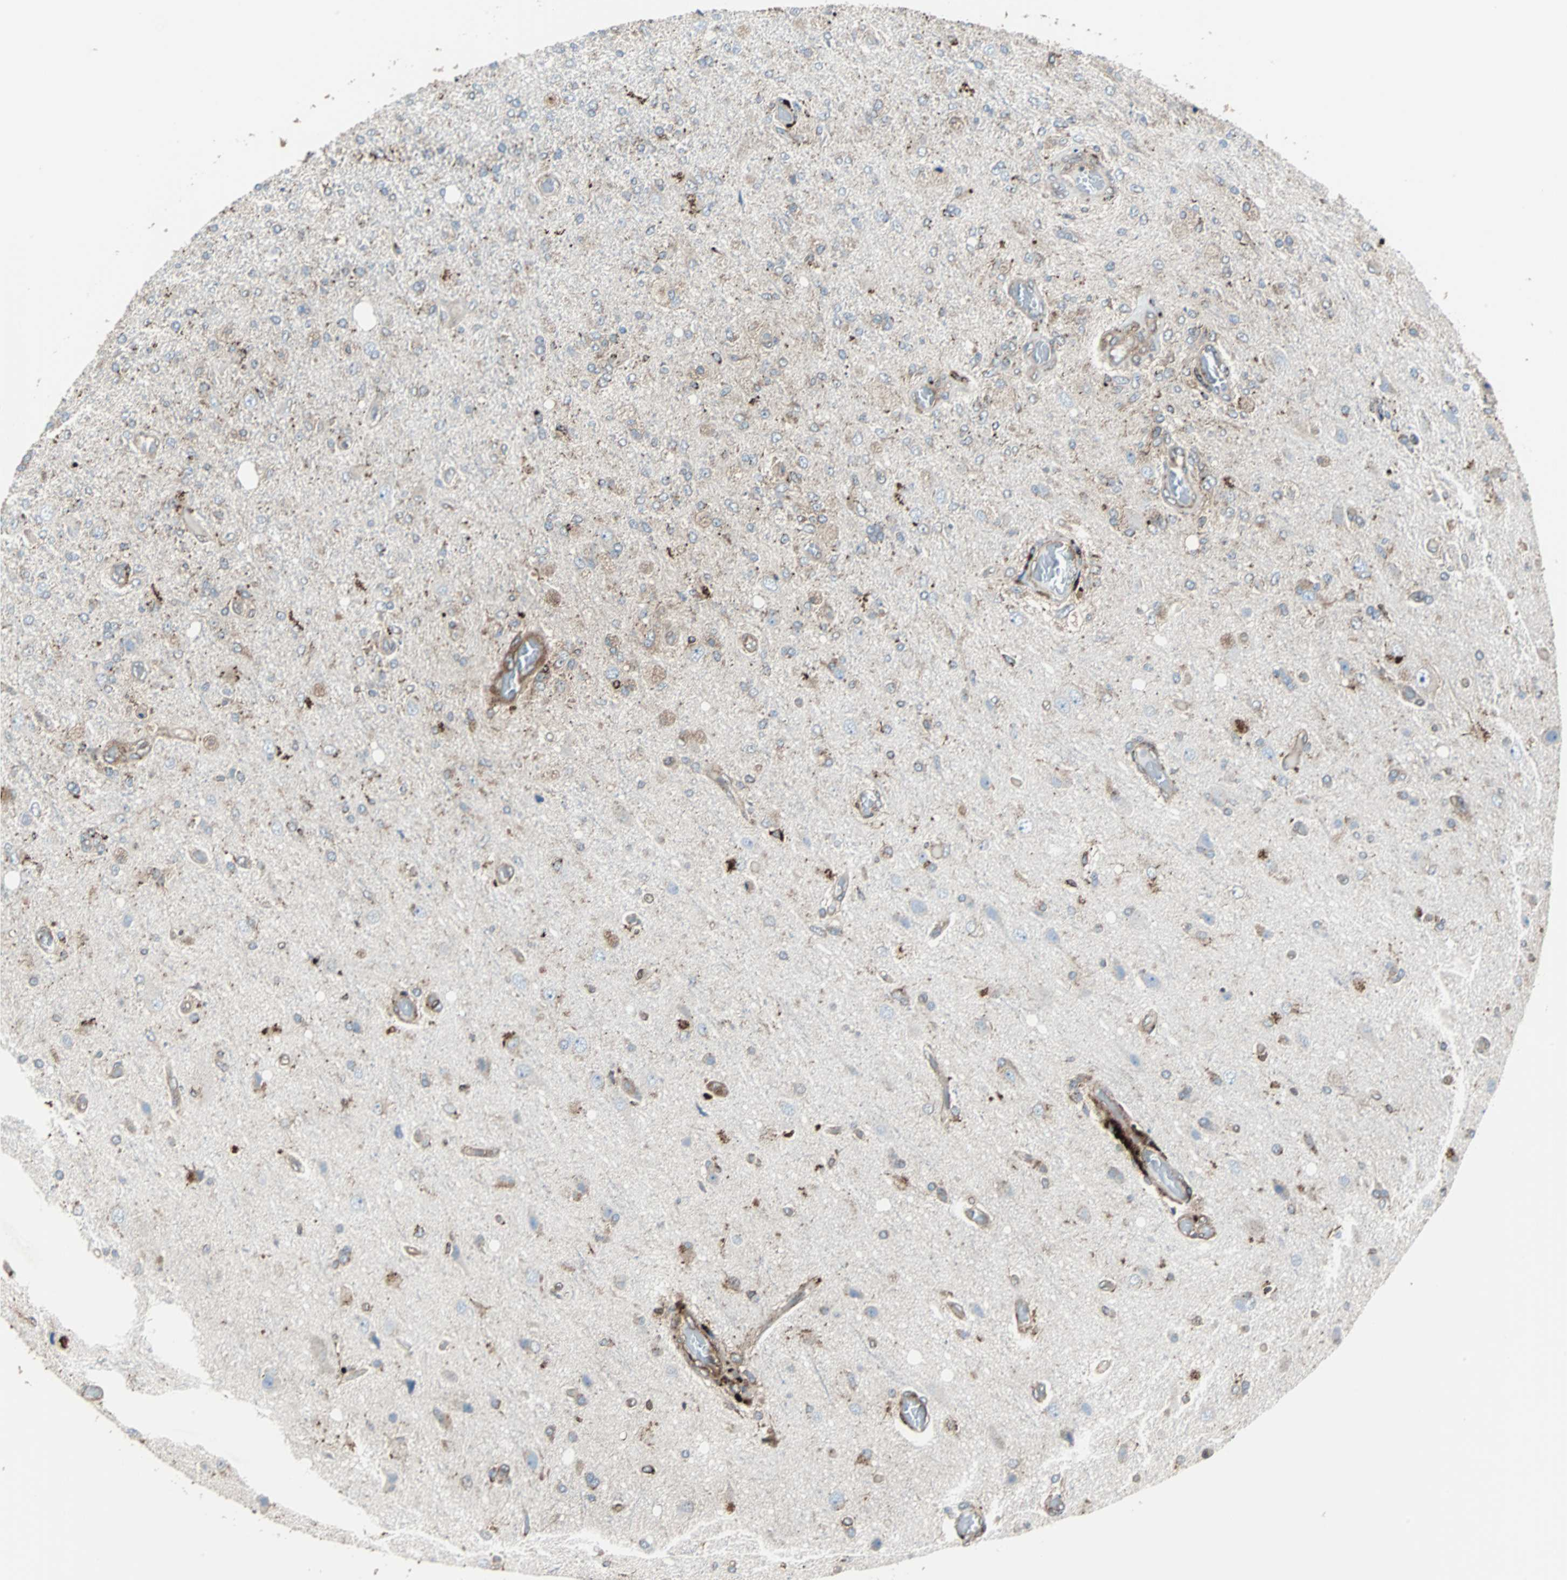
{"staining": {"intensity": "weak", "quantity": "25%-75%", "location": "cytoplasmic/membranous"}, "tissue": "glioma", "cell_type": "Tumor cells", "image_type": "cancer", "snomed": [{"axis": "morphology", "description": "Normal tissue, NOS"}, {"axis": "morphology", "description": "Glioma, malignant, High grade"}, {"axis": "topography", "description": "Cerebral cortex"}], "caption": "Immunohistochemistry (DAB) staining of glioma shows weak cytoplasmic/membranous protein positivity in about 25%-75% of tumor cells. (brown staining indicates protein expression, while blue staining denotes nuclei).", "gene": "RELA", "patient": {"sex": "male", "age": 77}}